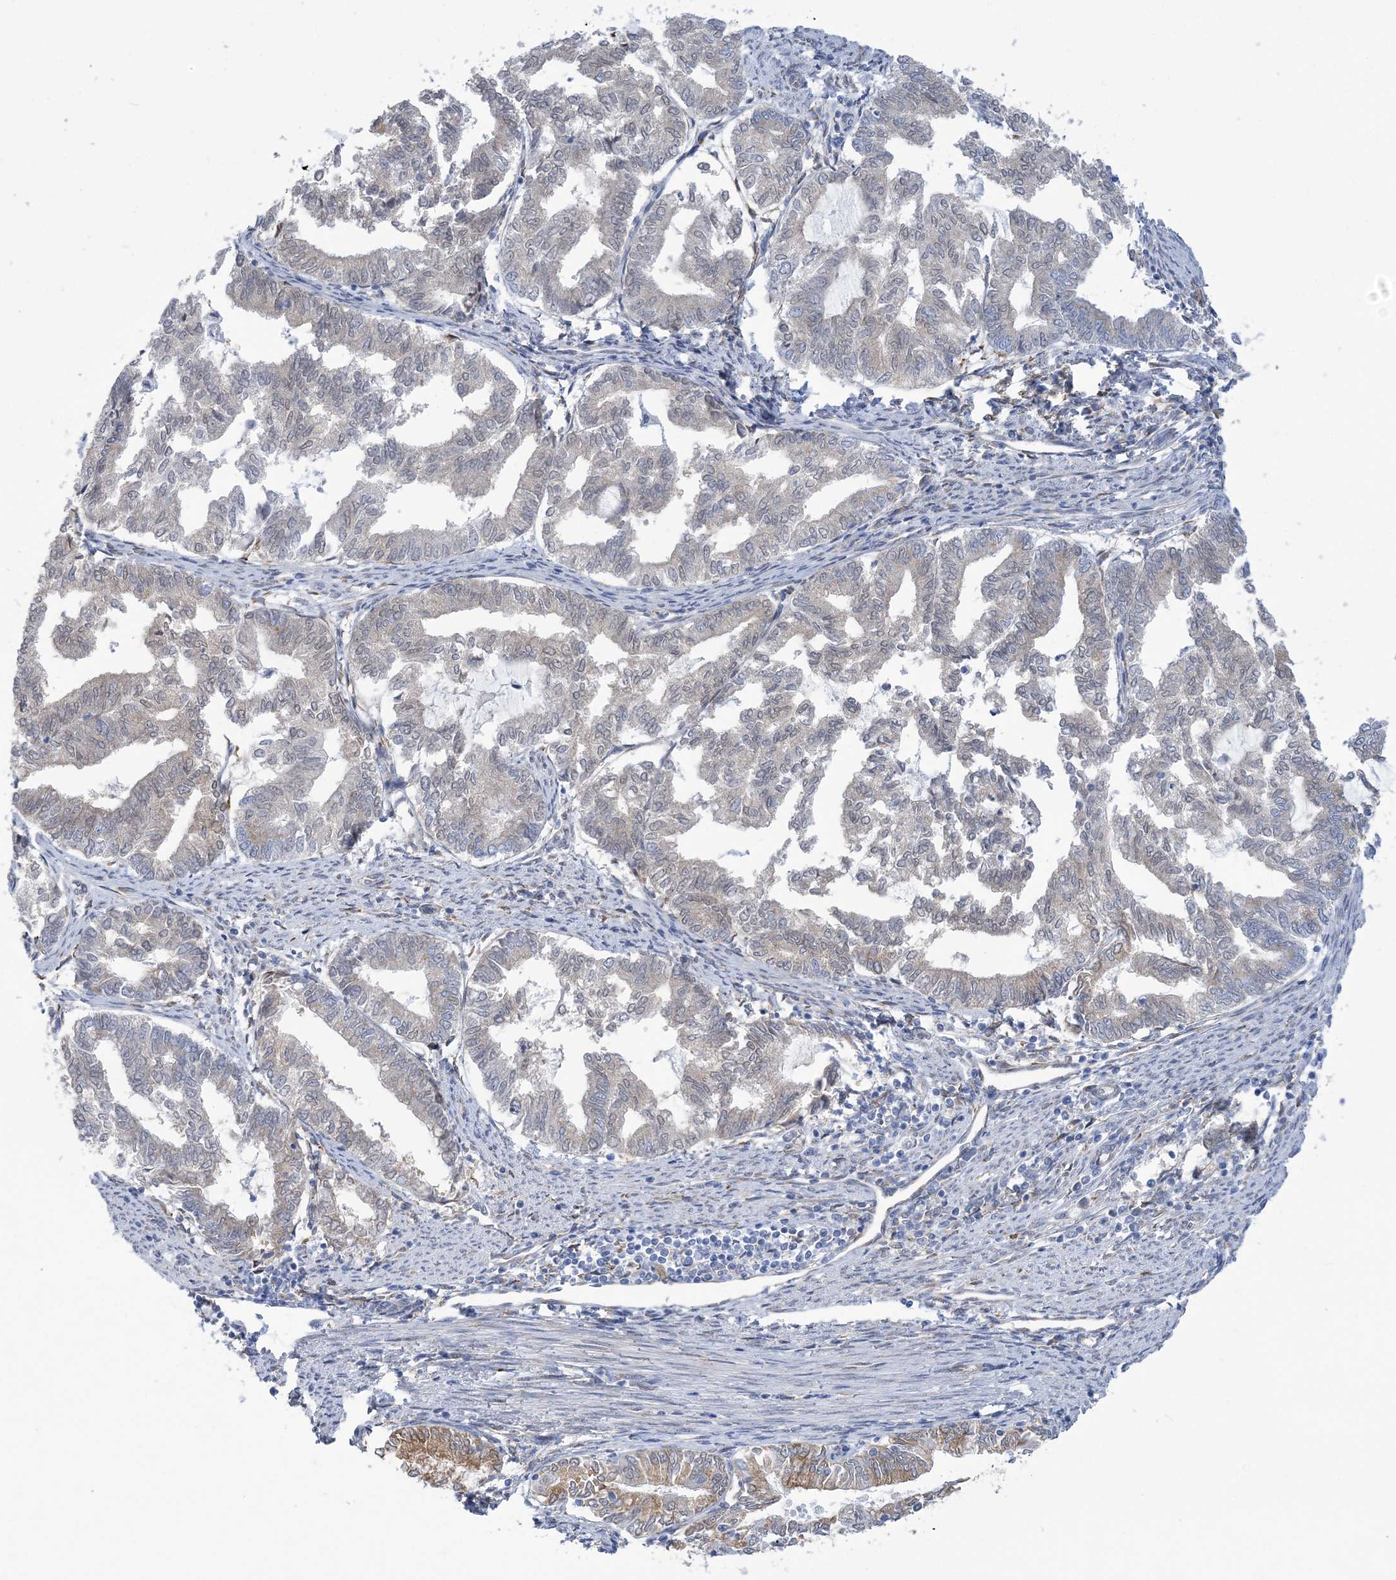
{"staining": {"intensity": "moderate", "quantity": "<25%", "location": "cytoplasmic/membranous"}, "tissue": "endometrial cancer", "cell_type": "Tumor cells", "image_type": "cancer", "snomed": [{"axis": "morphology", "description": "Adenocarcinoma, NOS"}, {"axis": "topography", "description": "Endometrium"}], "caption": "A brown stain highlights moderate cytoplasmic/membranous positivity of a protein in endometrial adenocarcinoma tumor cells.", "gene": "PLEKHG4B", "patient": {"sex": "female", "age": 79}}